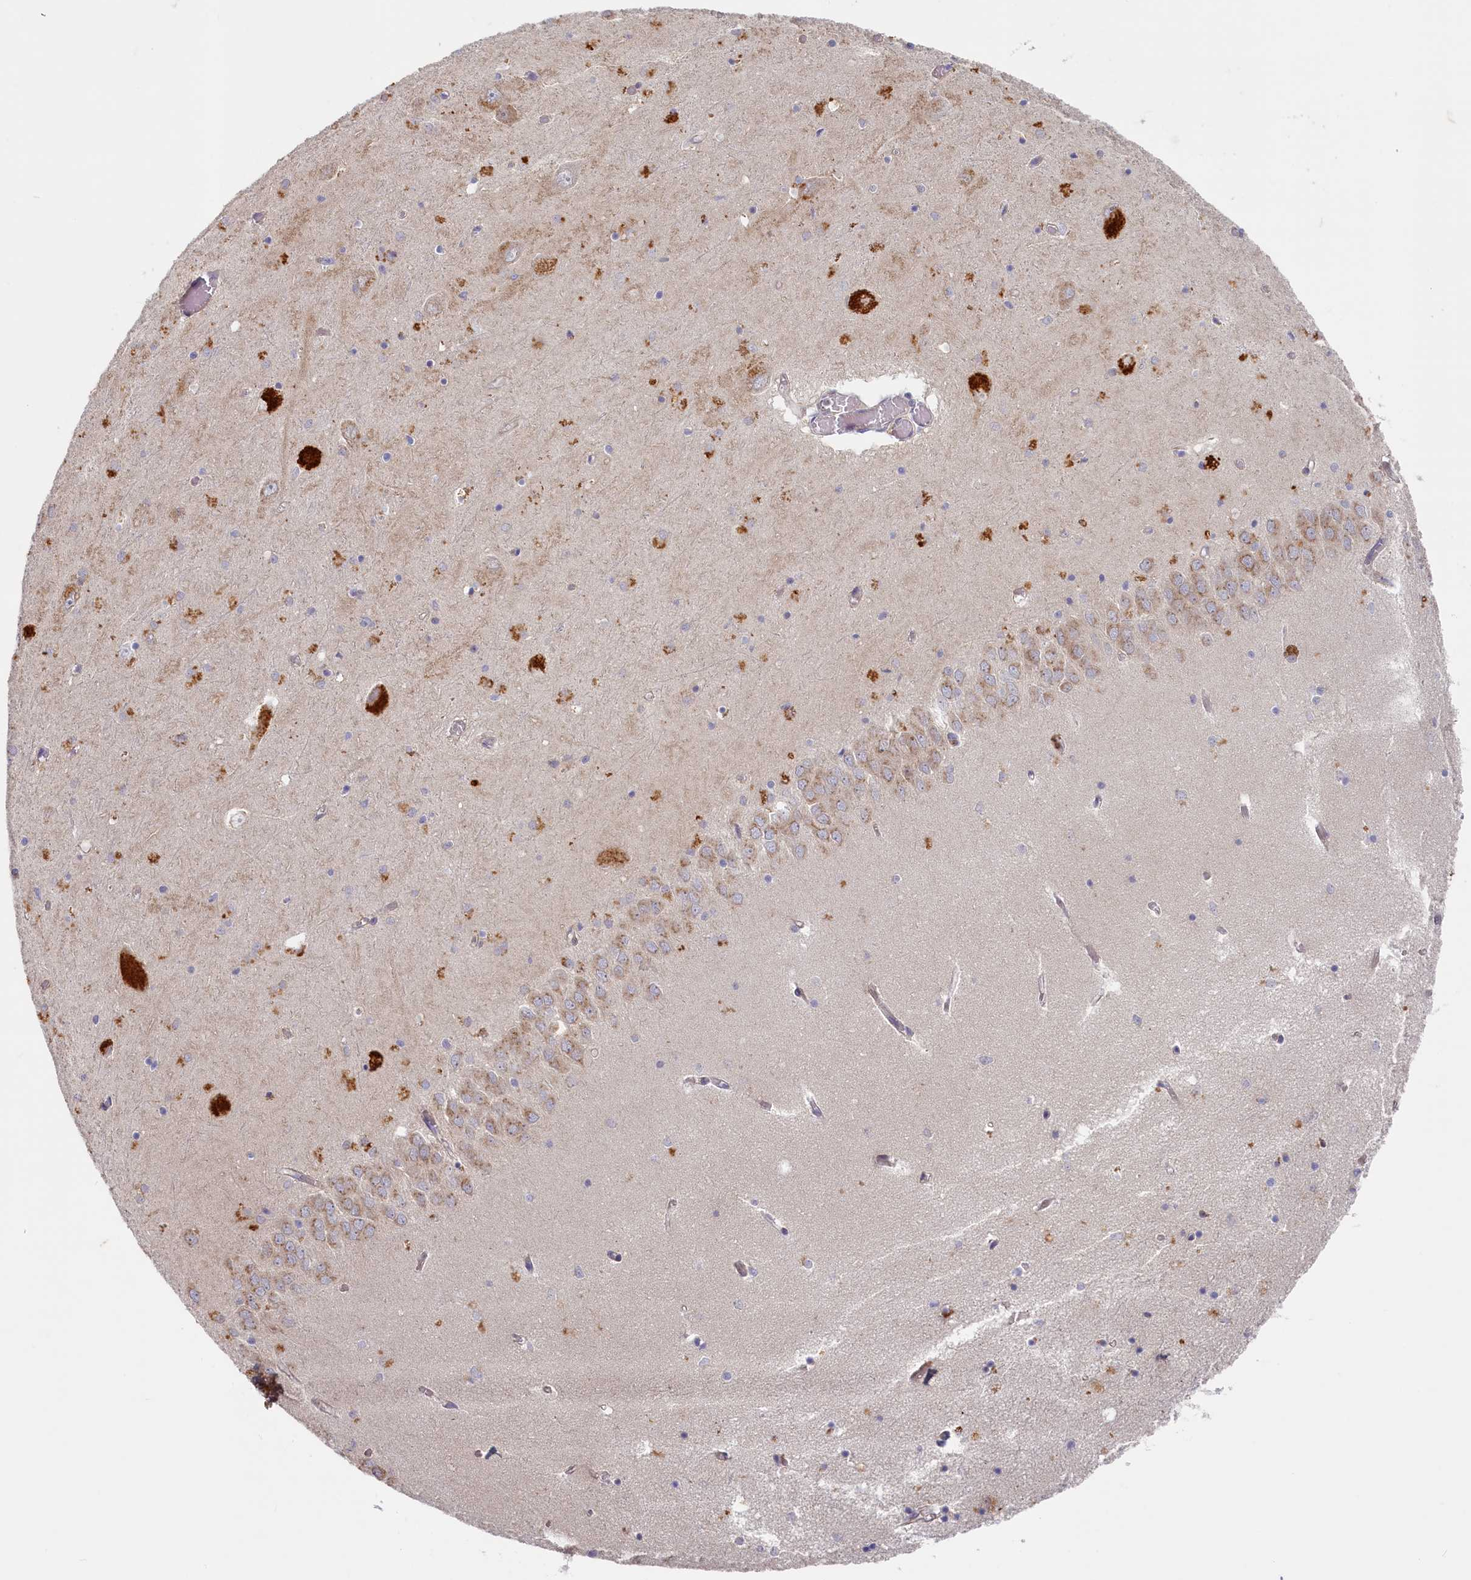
{"staining": {"intensity": "moderate", "quantity": "<25%", "location": "cytoplasmic/membranous"}, "tissue": "hippocampus", "cell_type": "Glial cells", "image_type": "normal", "snomed": [{"axis": "morphology", "description": "Normal tissue, NOS"}, {"axis": "topography", "description": "Hippocampus"}], "caption": "Hippocampus stained with IHC displays moderate cytoplasmic/membranous positivity in approximately <25% of glial cells.", "gene": "STX16", "patient": {"sex": "male", "age": 70}}